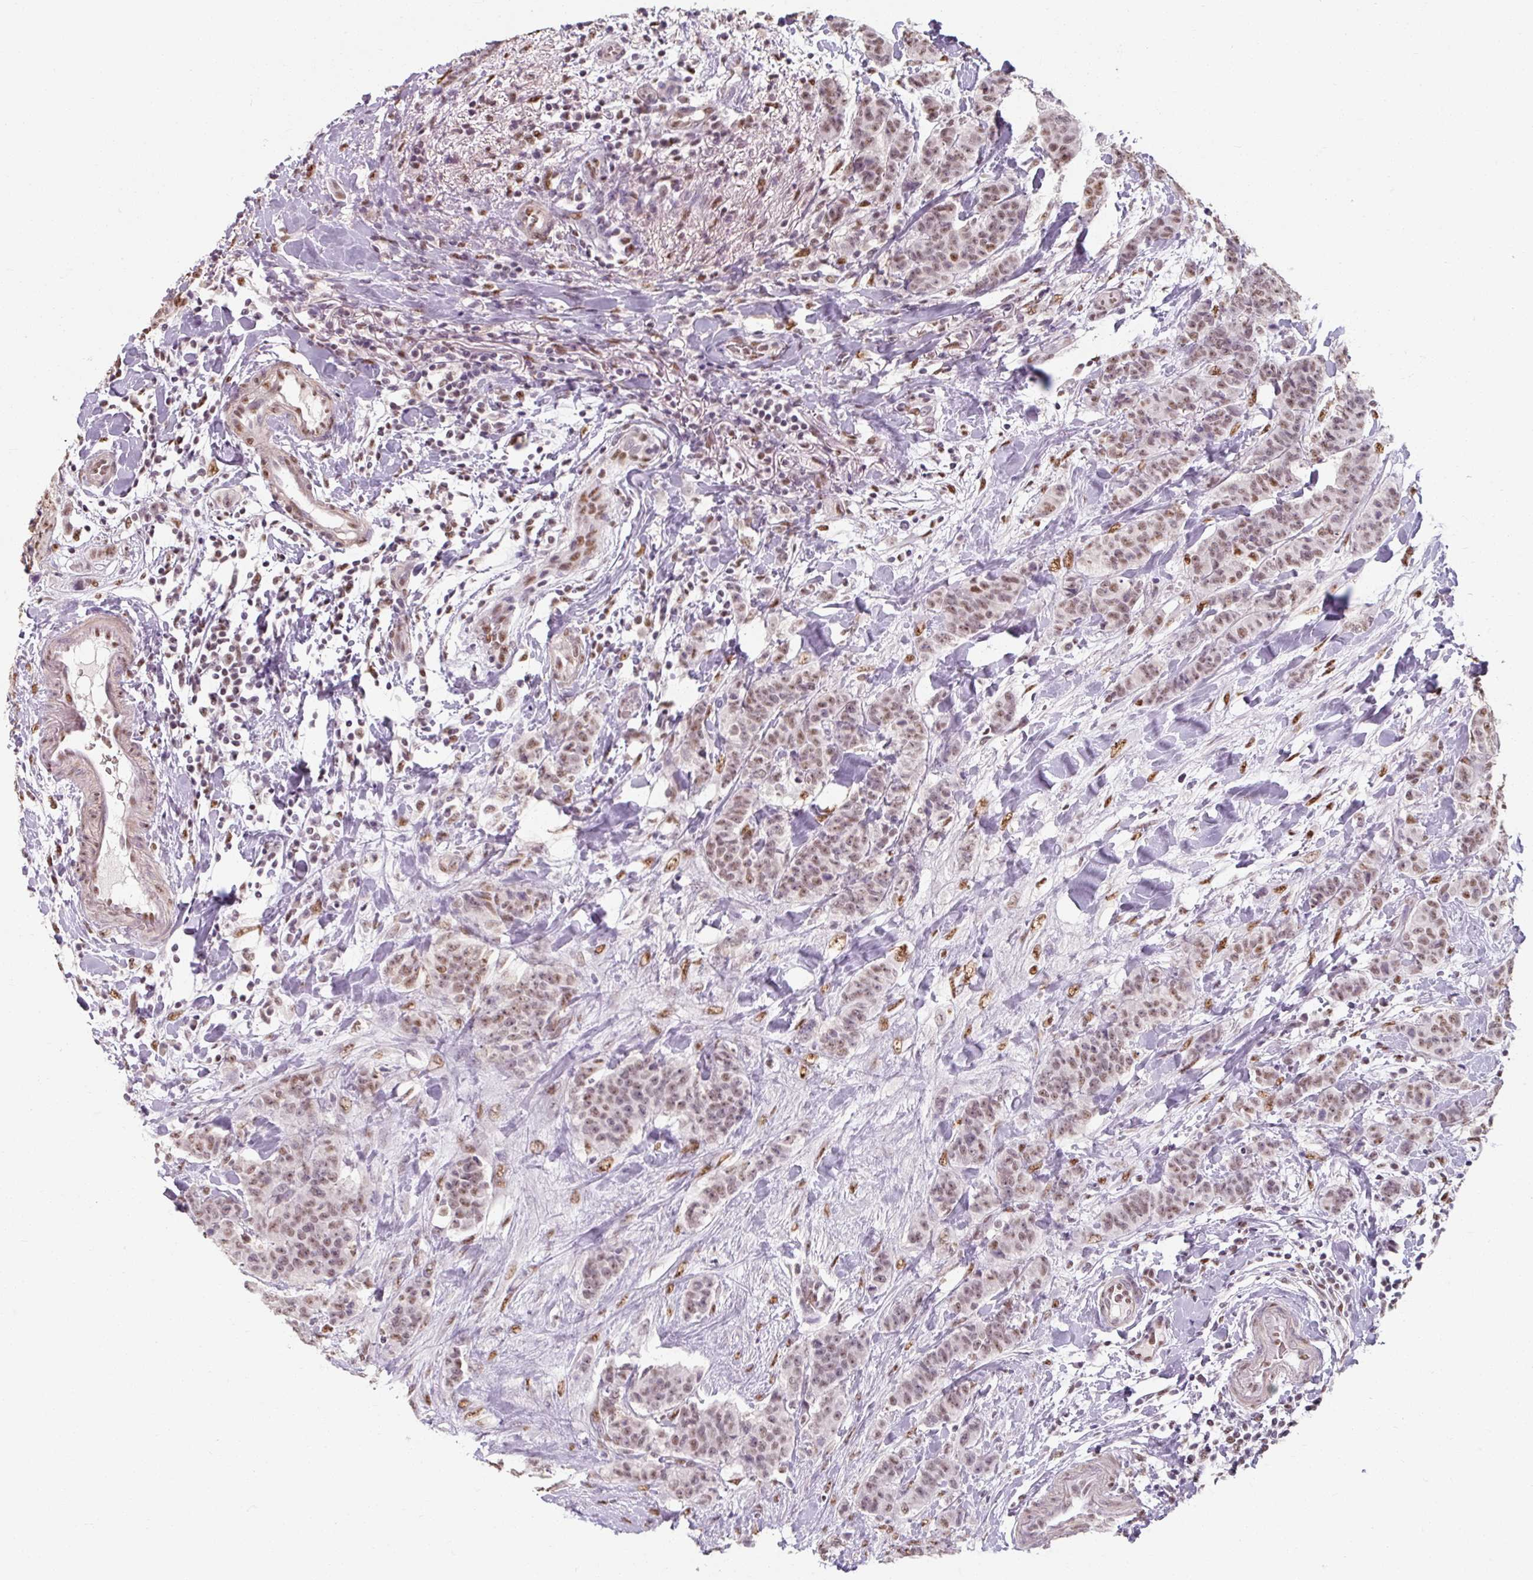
{"staining": {"intensity": "moderate", "quantity": "25%-75%", "location": "nuclear"}, "tissue": "breast cancer", "cell_type": "Tumor cells", "image_type": "cancer", "snomed": [{"axis": "morphology", "description": "Duct carcinoma"}, {"axis": "topography", "description": "Breast"}], "caption": "Protein expression analysis of human breast invasive ductal carcinoma reveals moderate nuclear staining in about 25%-75% of tumor cells.", "gene": "ZFTRAF1", "patient": {"sex": "female", "age": 40}}